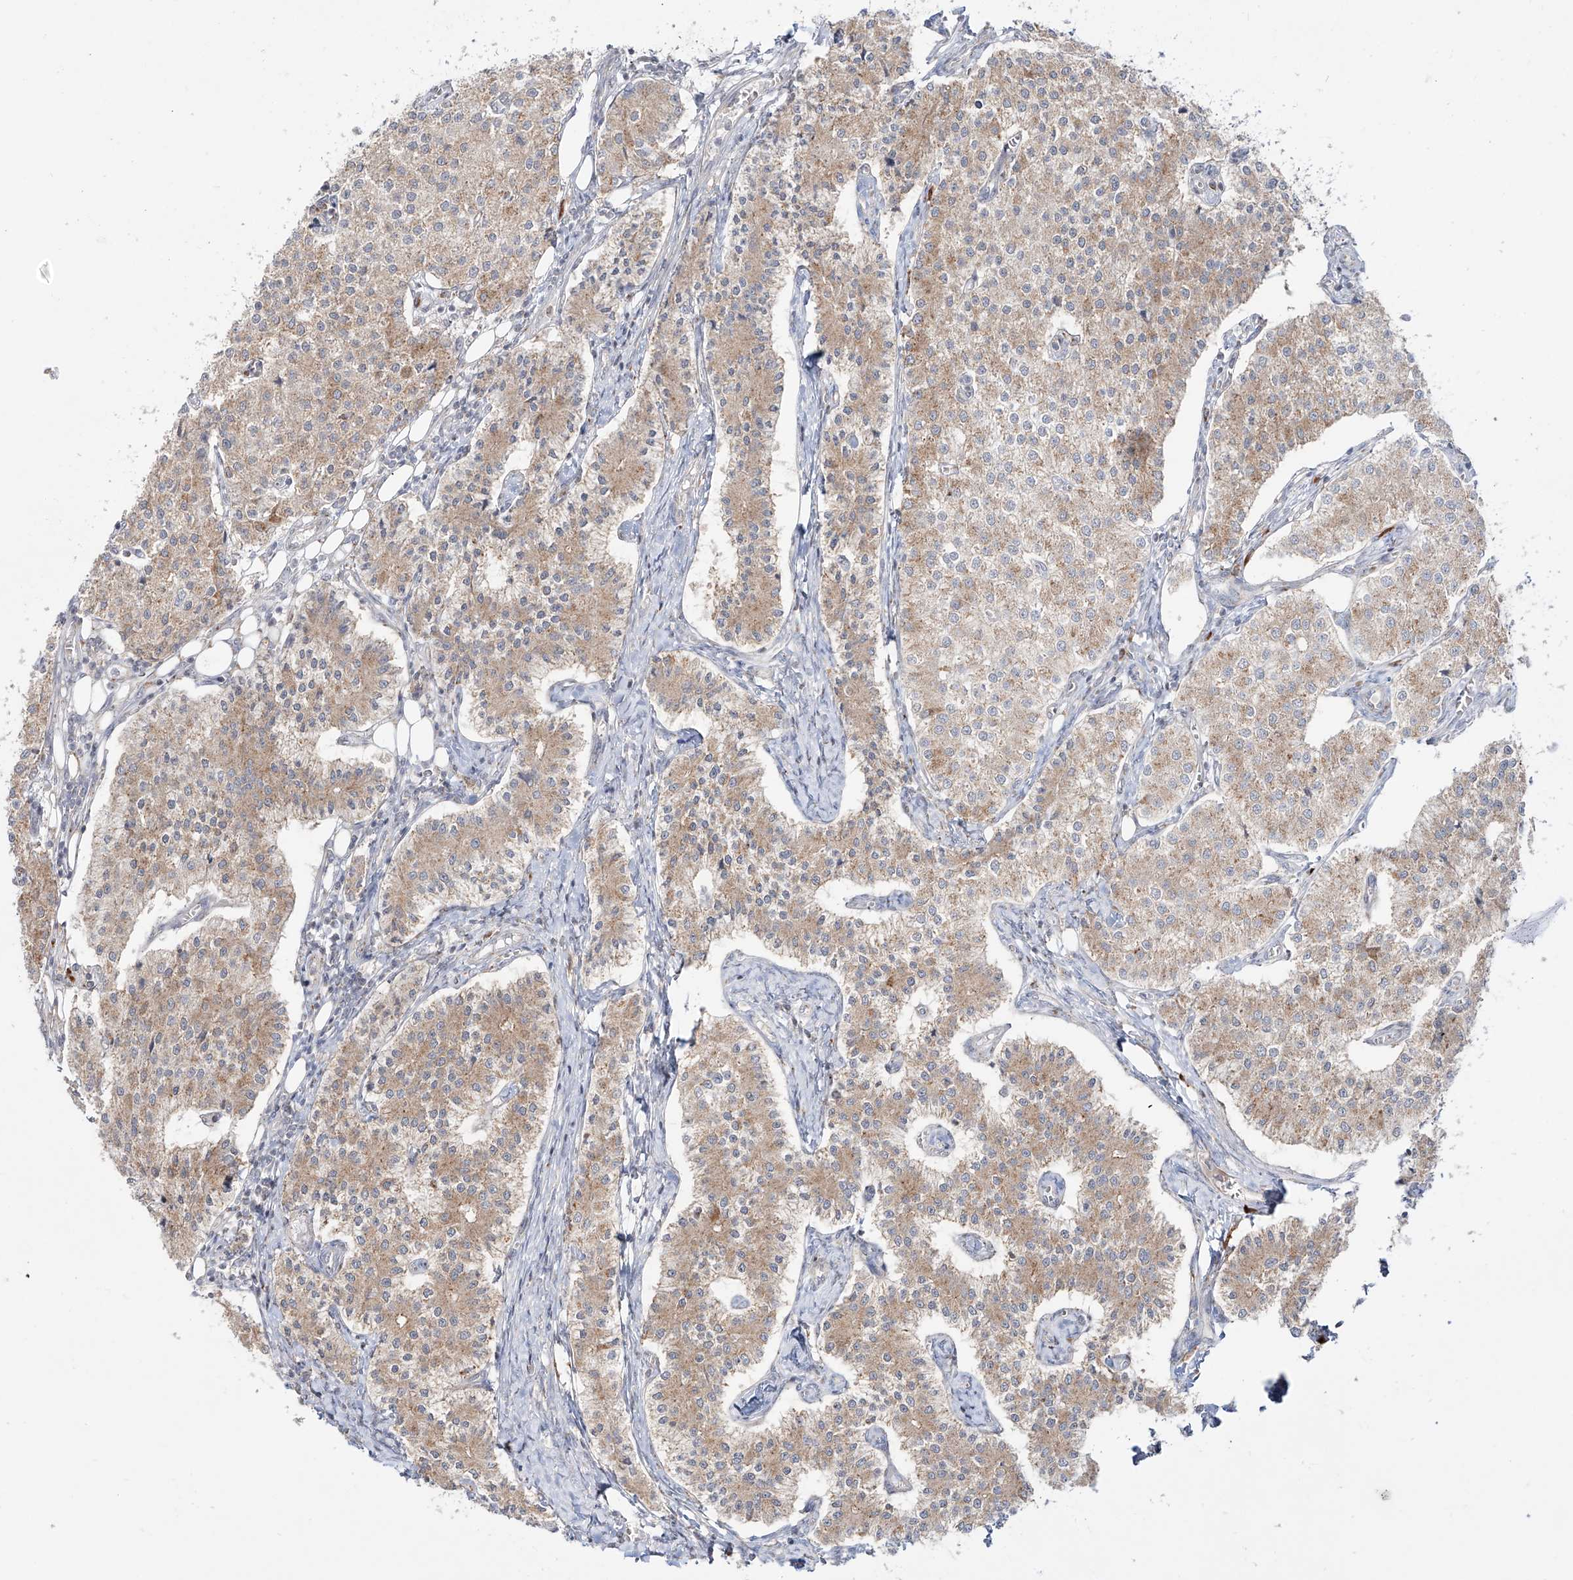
{"staining": {"intensity": "weak", "quantity": ">75%", "location": "cytoplasmic/membranous"}, "tissue": "carcinoid", "cell_type": "Tumor cells", "image_type": "cancer", "snomed": [{"axis": "morphology", "description": "Carcinoid, malignant, NOS"}, {"axis": "topography", "description": "Colon"}], "caption": "About >75% of tumor cells in carcinoid display weak cytoplasmic/membranous protein positivity as visualized by brown immunohistochemical staining.", "gene": "BSDC1", "patient": {"sex": "female", "age": 52}}